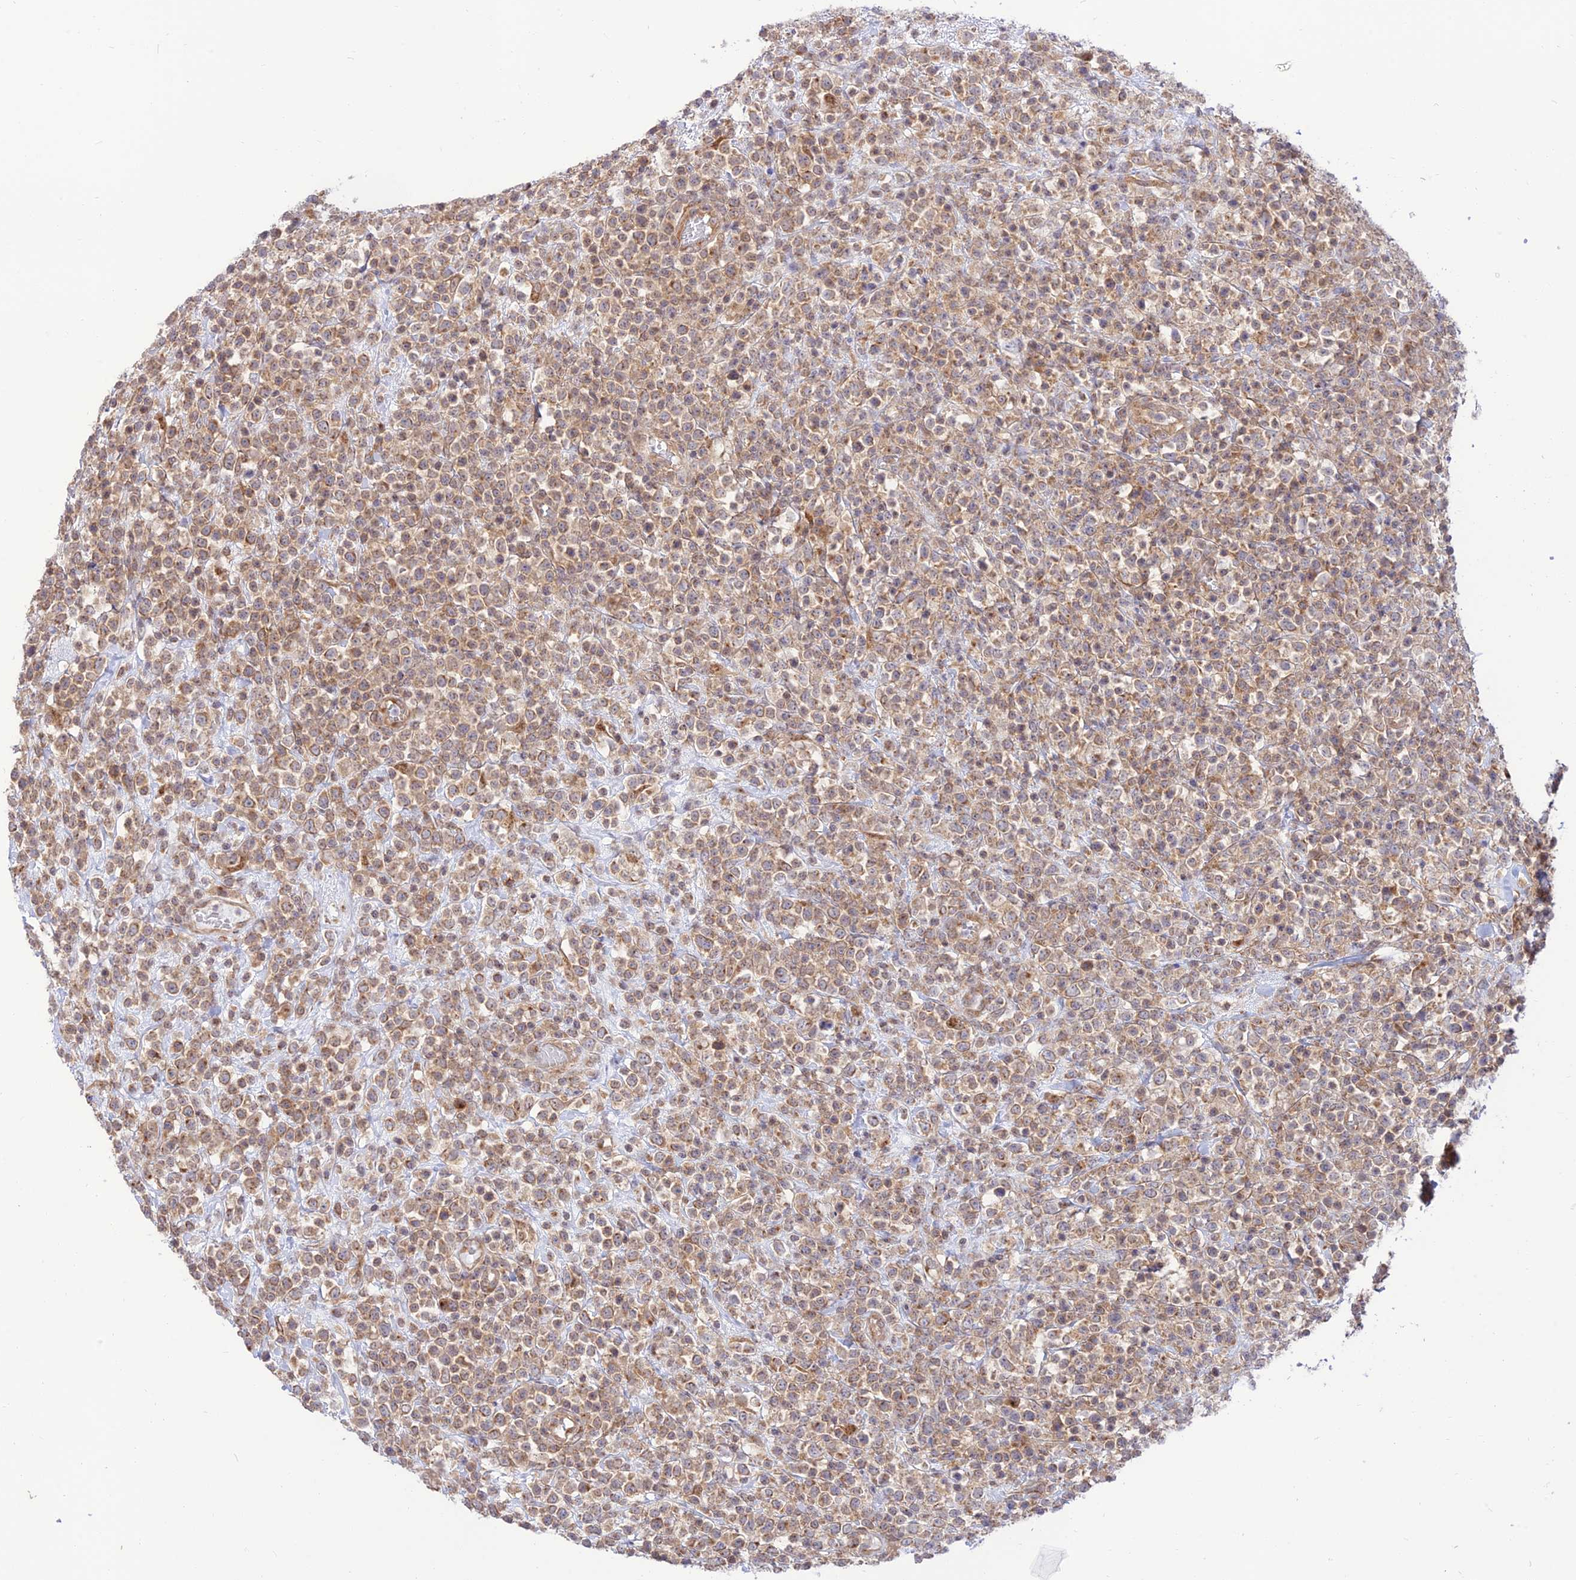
{"staining": {"intensity": "moderate", "quantity": ">75%", "location": "cytoplasmic/membranous"}, "tissue": "lymphoma", "cell_type": "Tumor cells", "image_type": "cancer", "snomed": [{"axis": "morphology", "description": "Malignant lymphoma, non-Hodgkin's type, High grade"}, {"axis": "topography", "description": "Colon"}], "caption": "Immunohistochemical staining of human malignant lymphoma, non-Hodgkin's type (high-grade) displays medium levels of moderate cytoplasmic/membranous protein expression in approximately >75% of tumor cells.", "gene": "GOLGA3", "patient": {"sex": "female", "age": 53}}